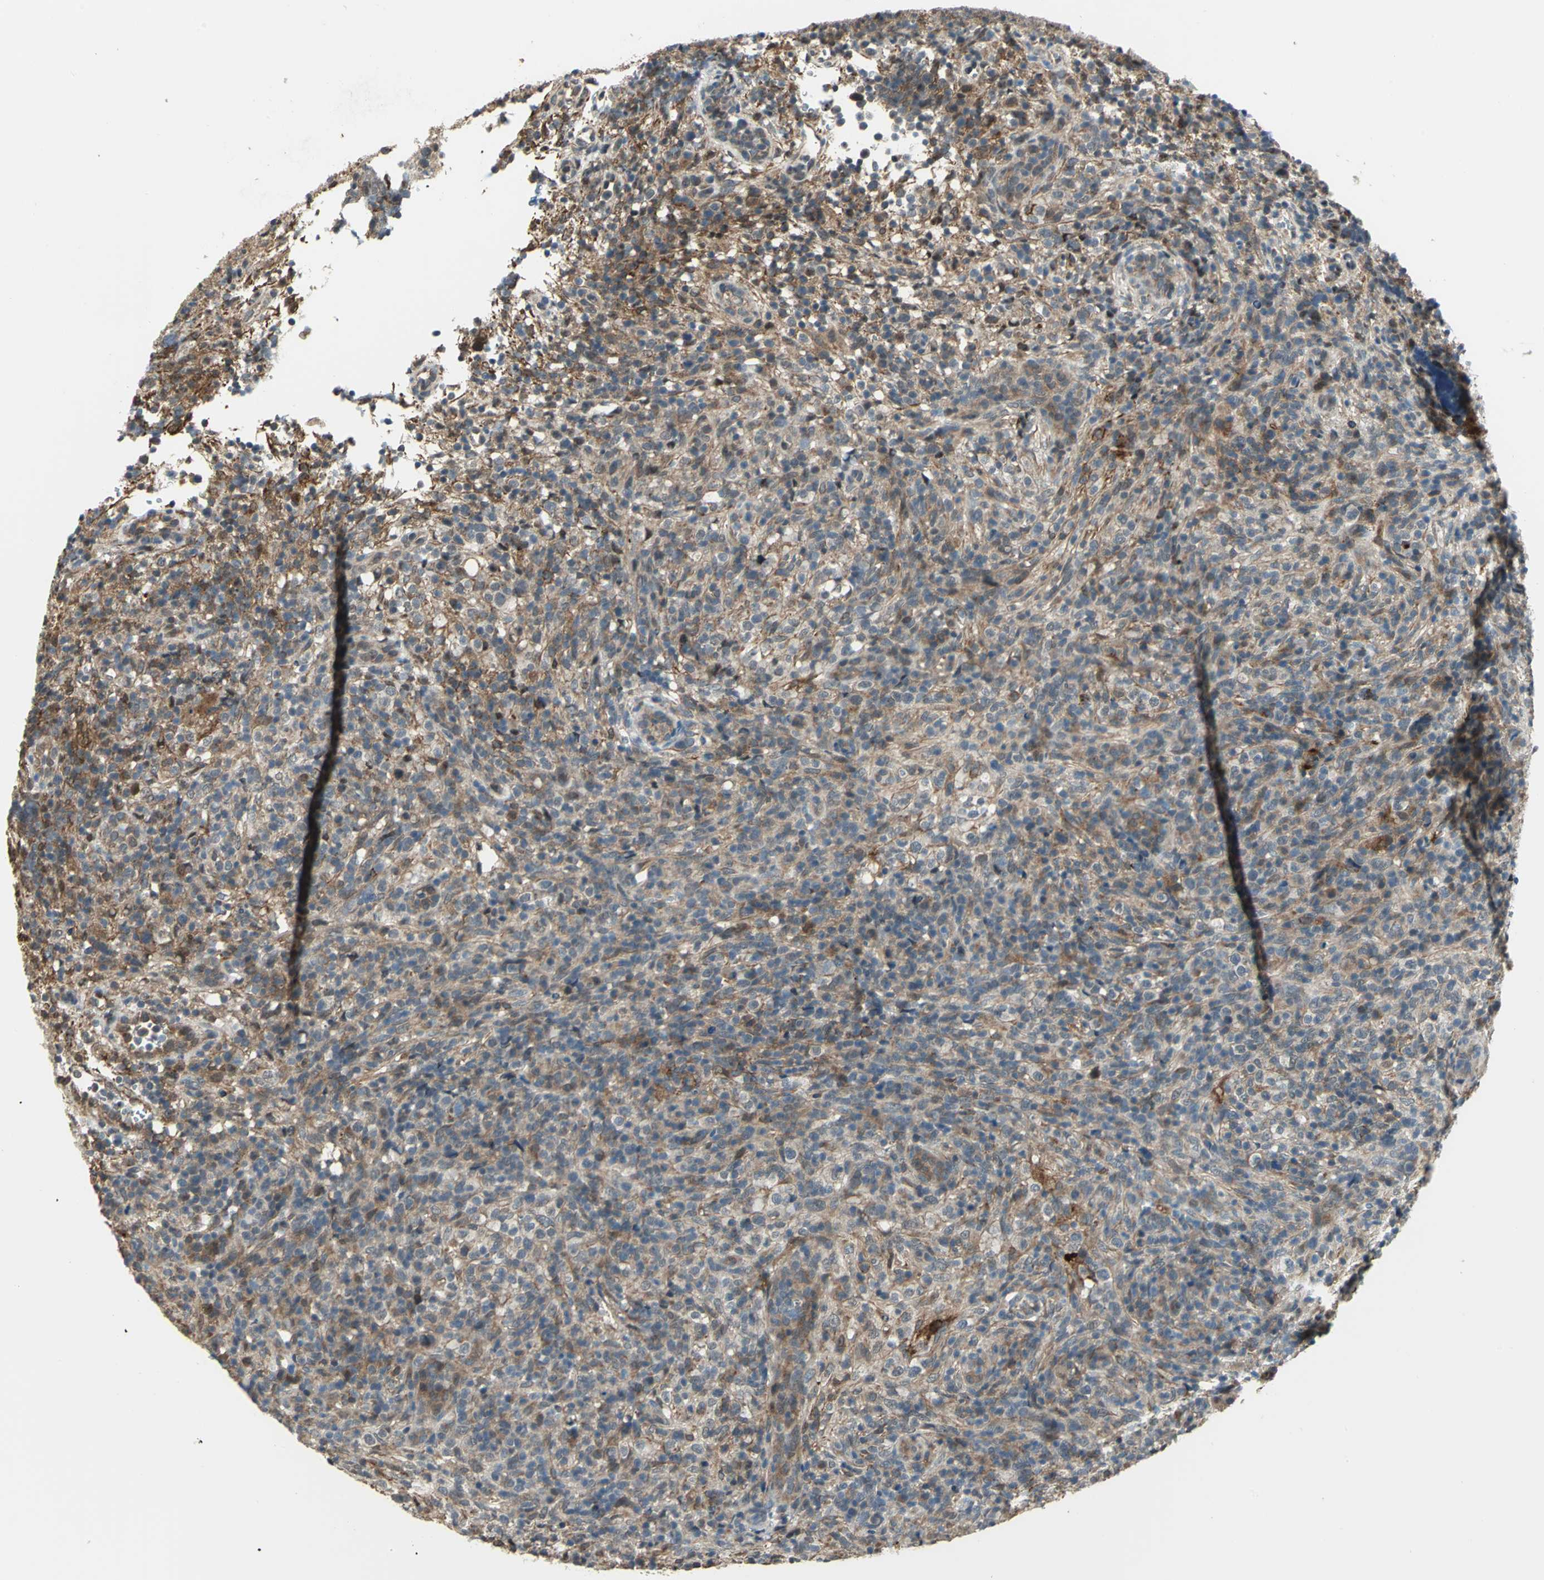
{"staining": {"intensity": "moderate", "quantity": ">75%", "location": "cytoplasmic/membranous"}, "tissue": "lymphoma", "cell_type": "Tumor cells", "image_type": "cancer", "snomed": [{"axis": "morphology", "description": "Malignant lymphoma, non-Hodgkin's type, High grade"}, {"axis": "topography", "description": "Lymph node"}], "caption": "An IHC micrograph of neoplastic tissue is shown. Protein staining in brown highlights moderate cytoplasmic/membranous positivity in lymphoma within tumor cells. The staining was performed using DAB to visualize the protein expression in brown, while the nuclei were stained in blue with hematoxylin (Magnification: 20x).", "gene": "PLAGL2", "patient": {"sex": "female", "age": 76}}